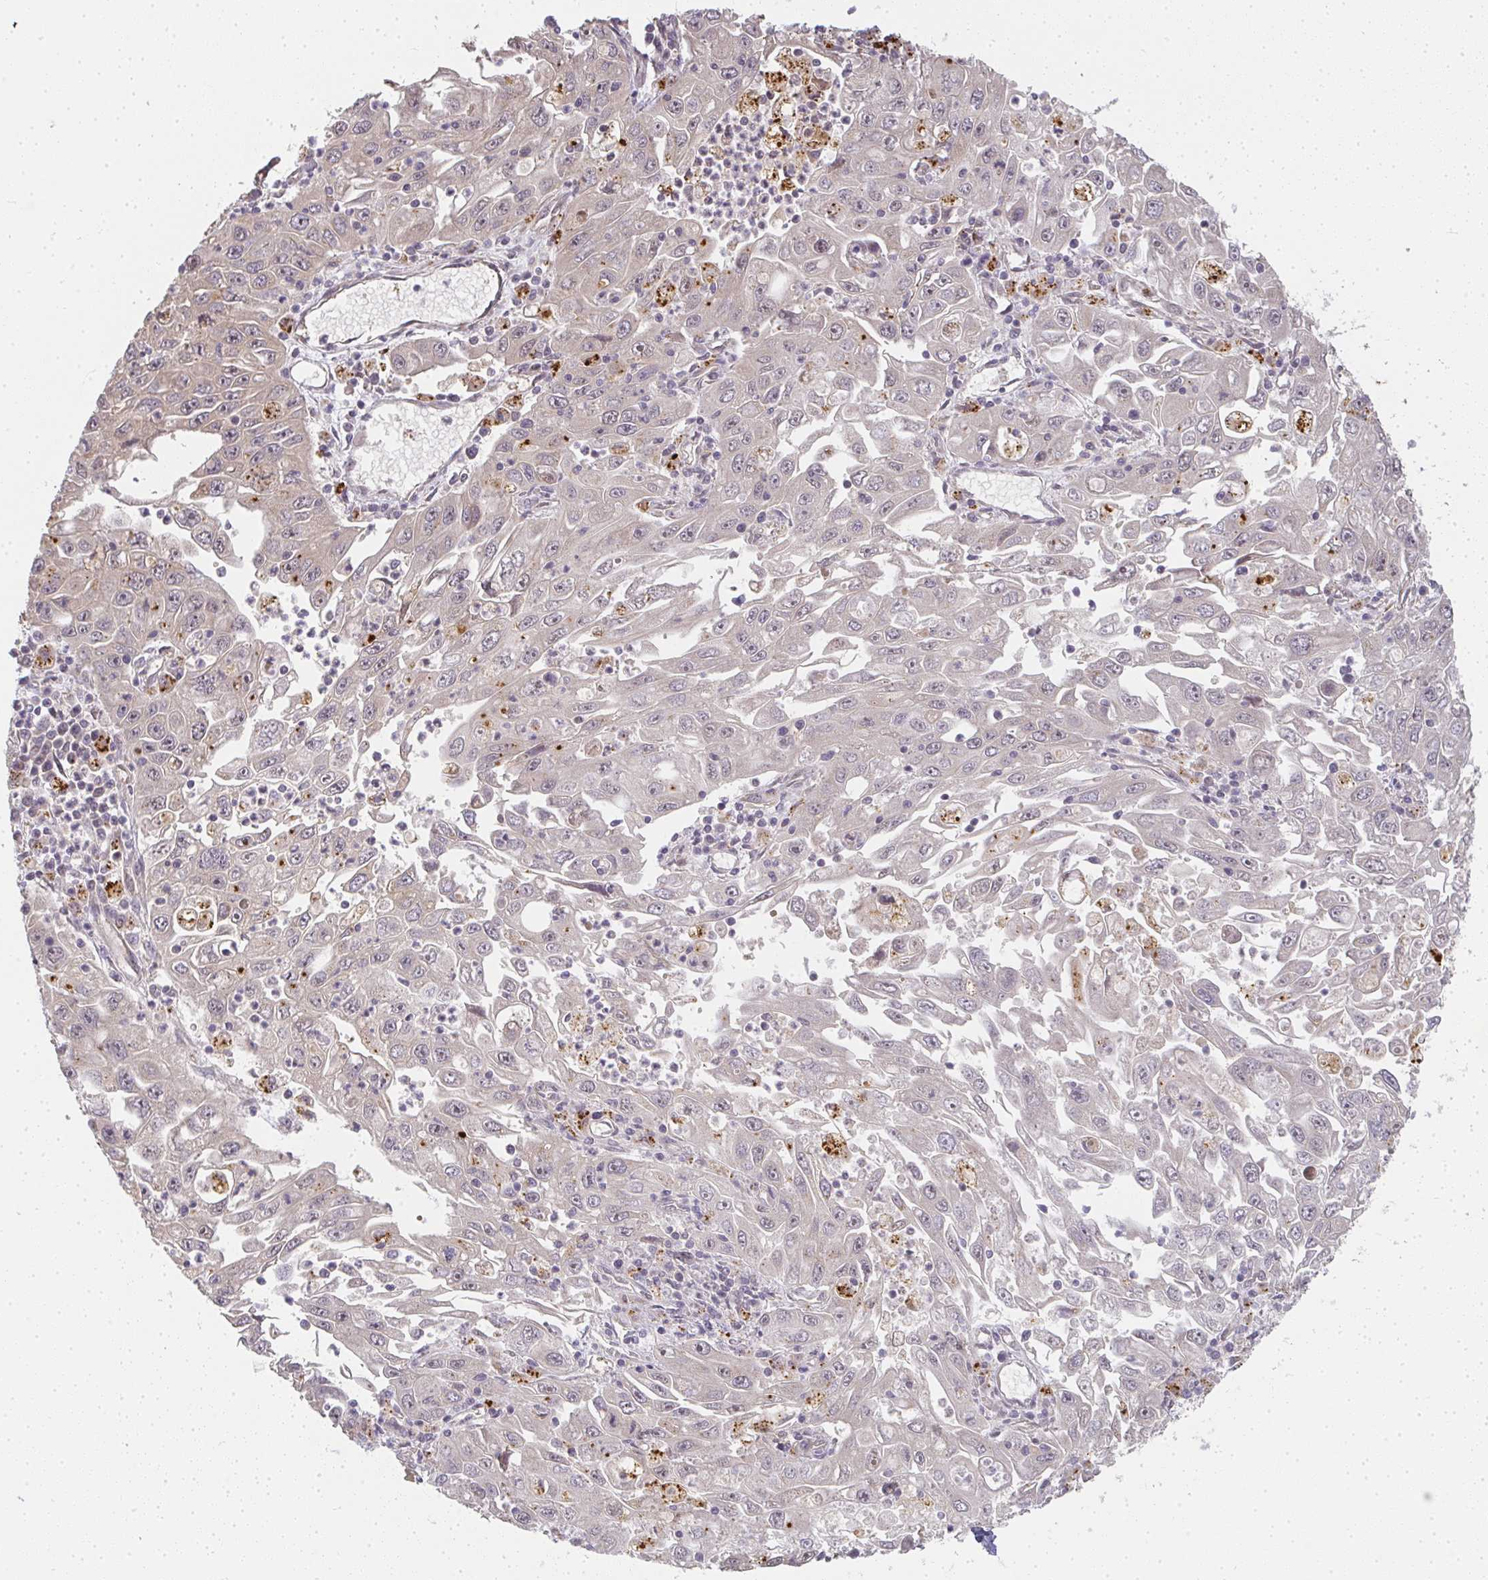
{"staining": {"intensity": "negative", "quantity": "none", "location": "none"}, "tissue": "endometrial cancer", "cell_type": "Tumor cells", "image_type": "cancer", "snomed": [{"axis": "morphology", "description": "Adenocarcinoma, NOS"}, {"axis": "topography", "description": "Uterus"}], "caption": "Immunohistochemical staining of endometrial cancer (adenocarcinoma) reveals no significant positivity in tumor cells.", "gene": "SLC35B3", "patient": {"sex": "female", "age": 62}}